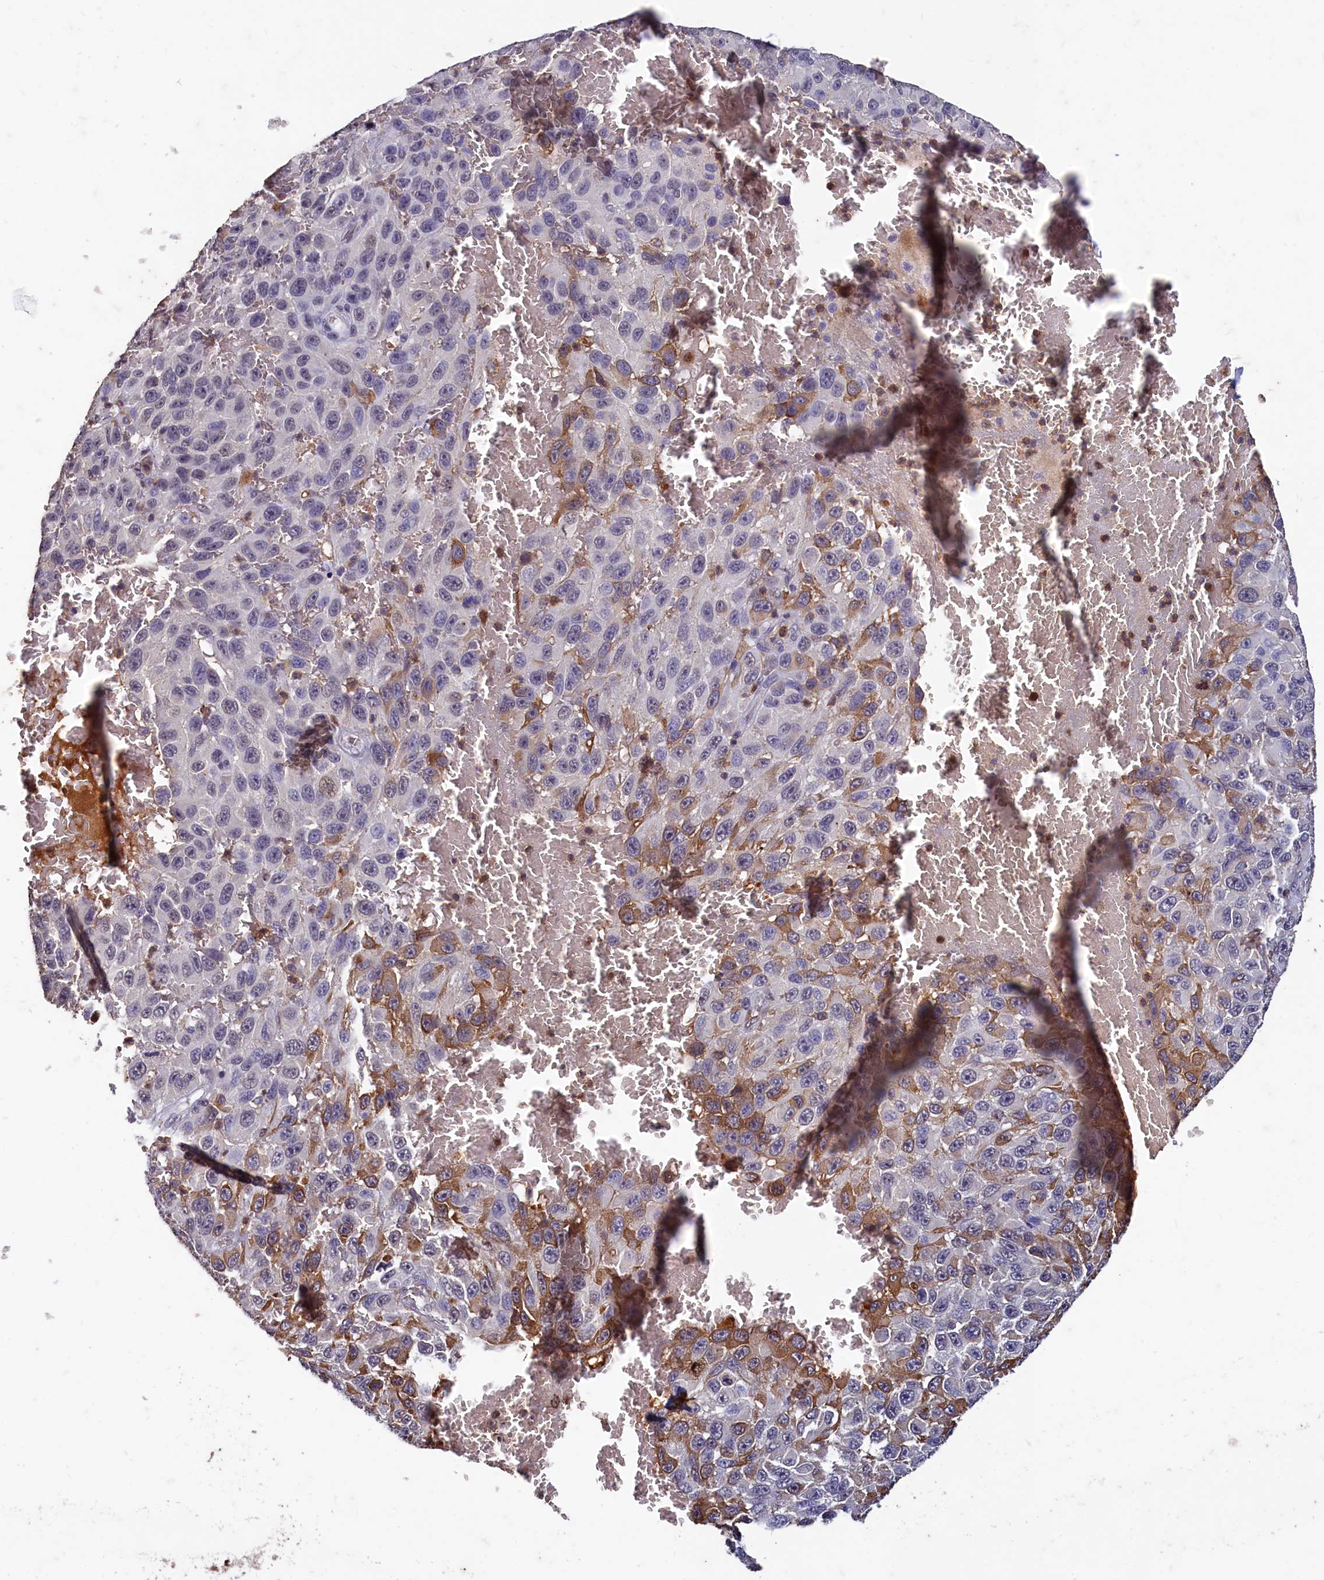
{"staining": {"intensity": "moderate", "quantity": "<25%", "location": "cytoplasmic/membranous"}, "tissue": "melanoma", "cell_type": "Tumor cells", "image_type": "cancer", "snomed": [{"axis": "morphology", "description": "Normal tissue, NOS"}, {"axis": "morphology", "description": "Malignant melanoma, NOS"}, {"axis": "topography", "description": "Skin"}], "caption": "Melanoma tissue shows moderate cytoplasmic/membranous positivity in about <25% of tumor cells, visualized by immunohistochemistry.", "gene": "CSTPP1", "patient": {"sex": "female", "age": 96}}